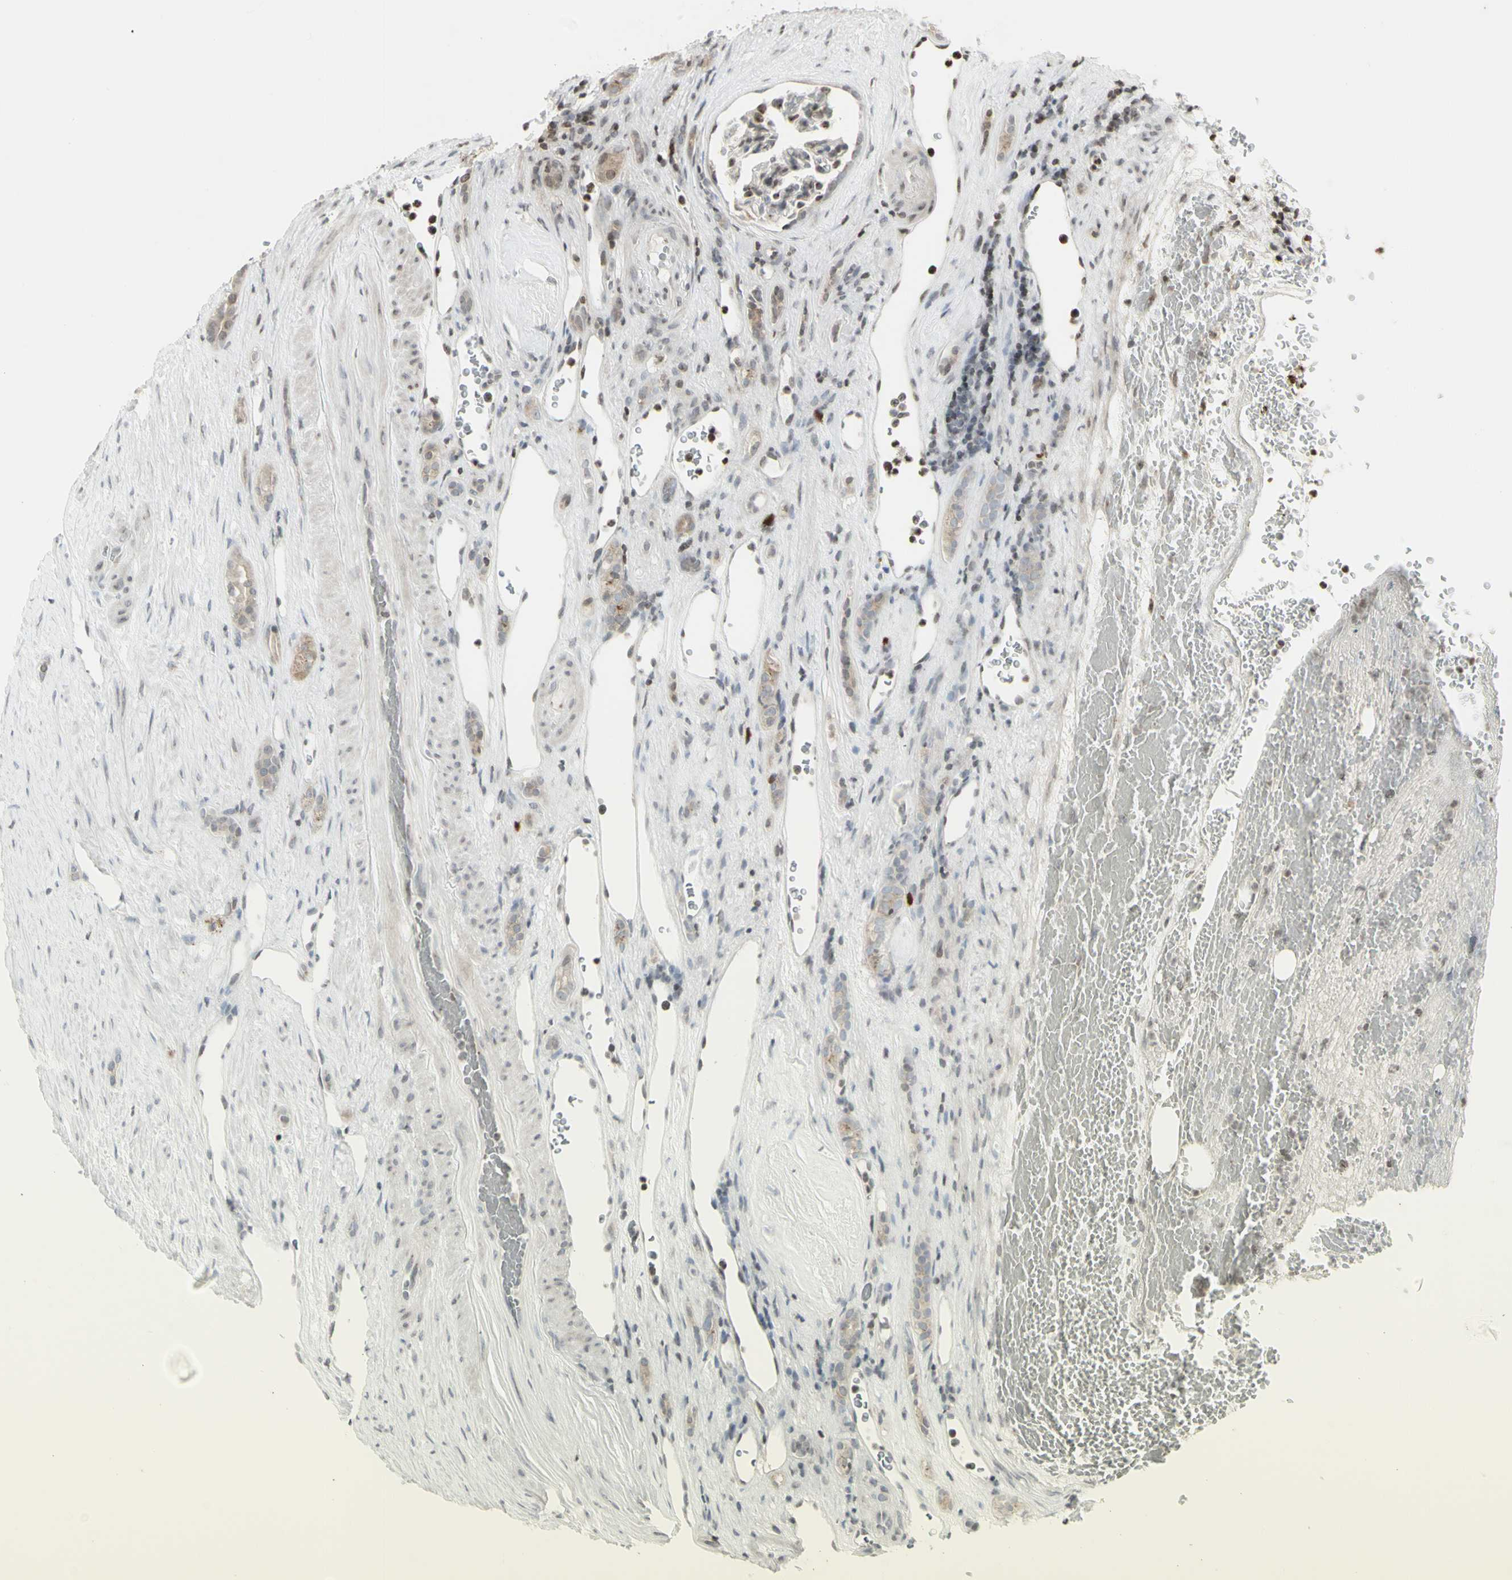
{"staining": {"intensity": "weak", "quantity": "25%-75%", "location": "cytoplasmic/membranous"}, "tissue": "renal cancer", "cell_type": "Tumor cells", "image_type": "cancer", "snomed": [{"axis": "morphology", "description": "Adenocarcinoma, NOS"}, {"axis": "topography", "description": "Kidney"}], "caption": "IHC staining of renal cancer, which demonstrates low levels of weak cytoplasmic/membranous expression in approximately 25%-75% of tumor cells indicating weak cytoplasmic/membranous protein staining. The staining was performed using DAB (3,3'-diaminobenzidine) (brown) for protein detection and nuclei were counterstained in hematoxylin (blue).", "gene": "MUC5AC", "patient": {"sex": "female", "age": 69}}